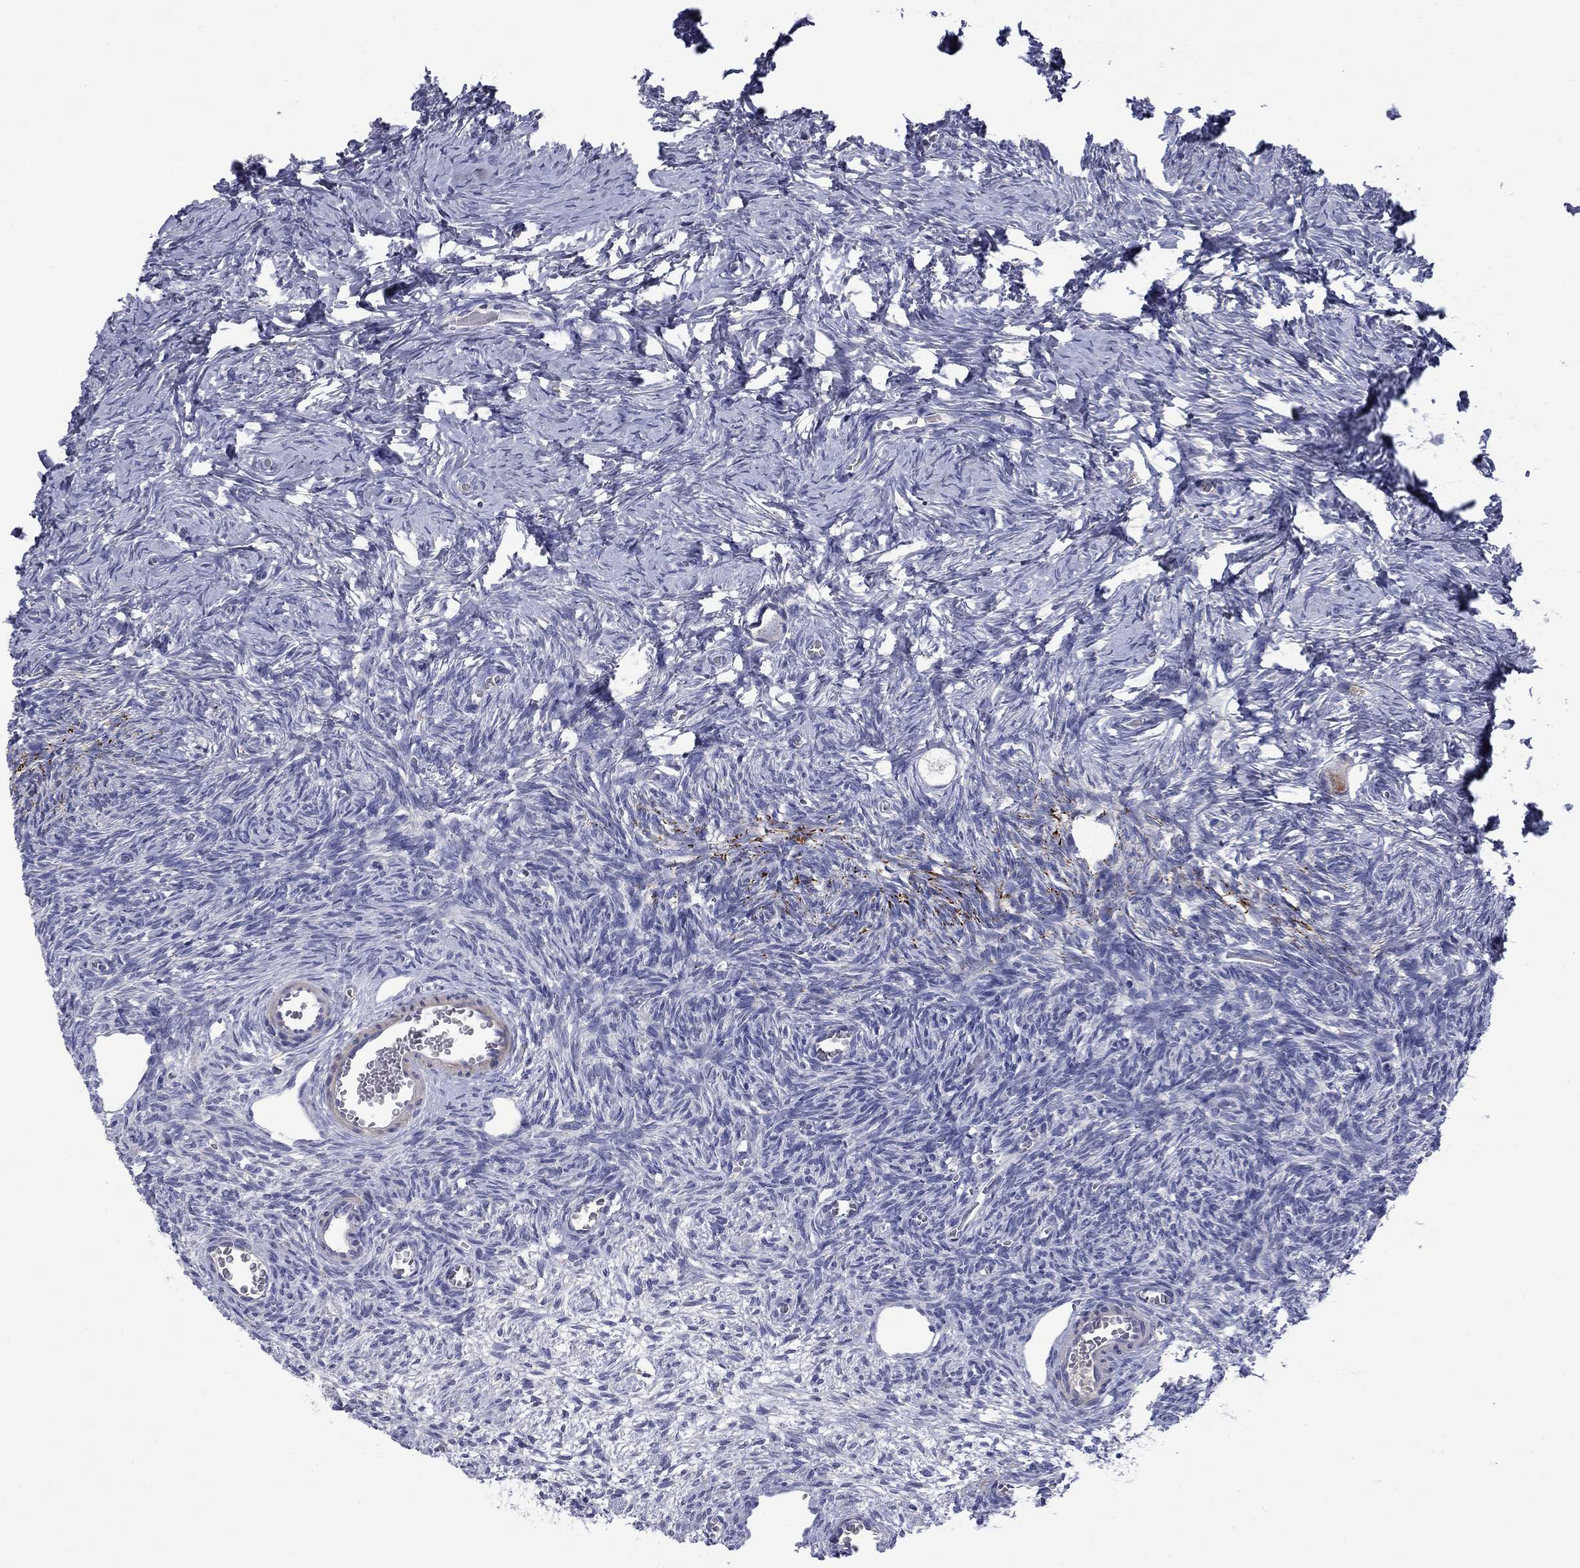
{"staining": {"intensity": "moderate", "quantity": "25%-75%", "location": "cytoplasmic/membranous"}, "tissue": "ovary", "cell_type": "Follicle cells", "image_type": "normal", "snomed": [{"axis": "morphology", "description": "Normal tissue, NOS"}, {"axis": "topography", "description": "Ovary"}], "caption": "Moderate cytoplasmic/membranous expression is appreciated in about 25%-75% of follicle cells in unremarkable ovary. (Brightfield microscopy of DAB IHC at high magnification).", "gene": "FRK", "patient": {"sex": "female", "age": 27}}